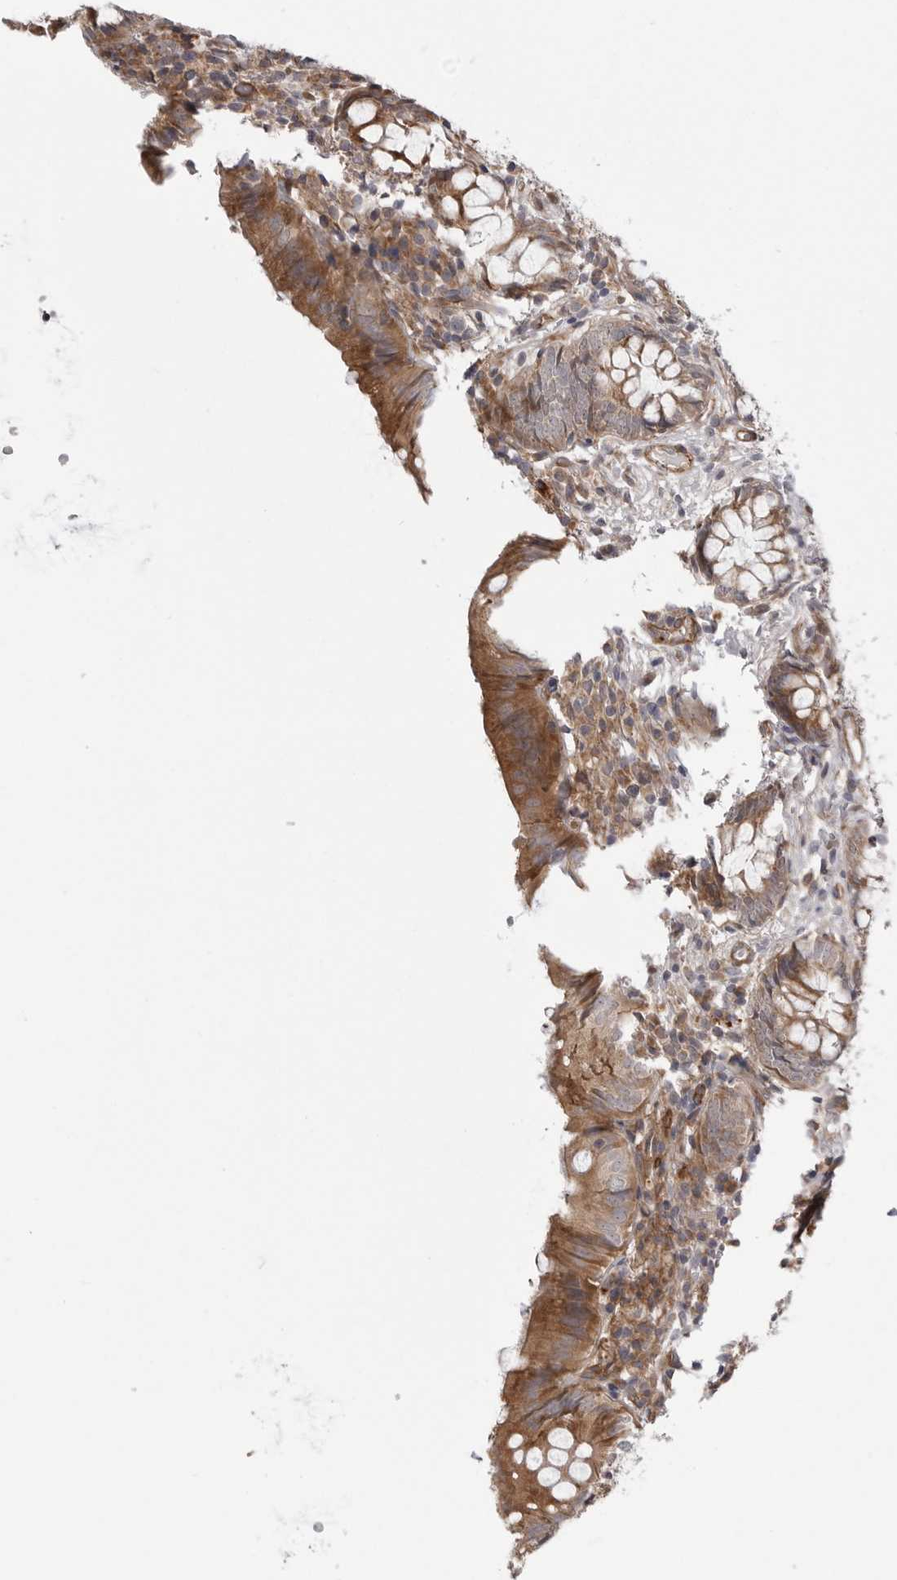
{"staining": {"intensity": "moderate", "quantity": ">75%", "location": "cytoplasmic/membranous"}, "tissue": "appendix", "cell_type": "Glandular cells", "image_type": "normal", "snomed": [{"axis": "morphology", "description": "Normal tissue, NOS"}, {"axis": "topography", "description": "Appendix"}], "caption": "Moderate cytoplasmic/membranous protein expression is appreciated in about >75% of glandular cells in appendix.", "gene": "SCP2", "patient": {"sex": "male", "age": 8}}